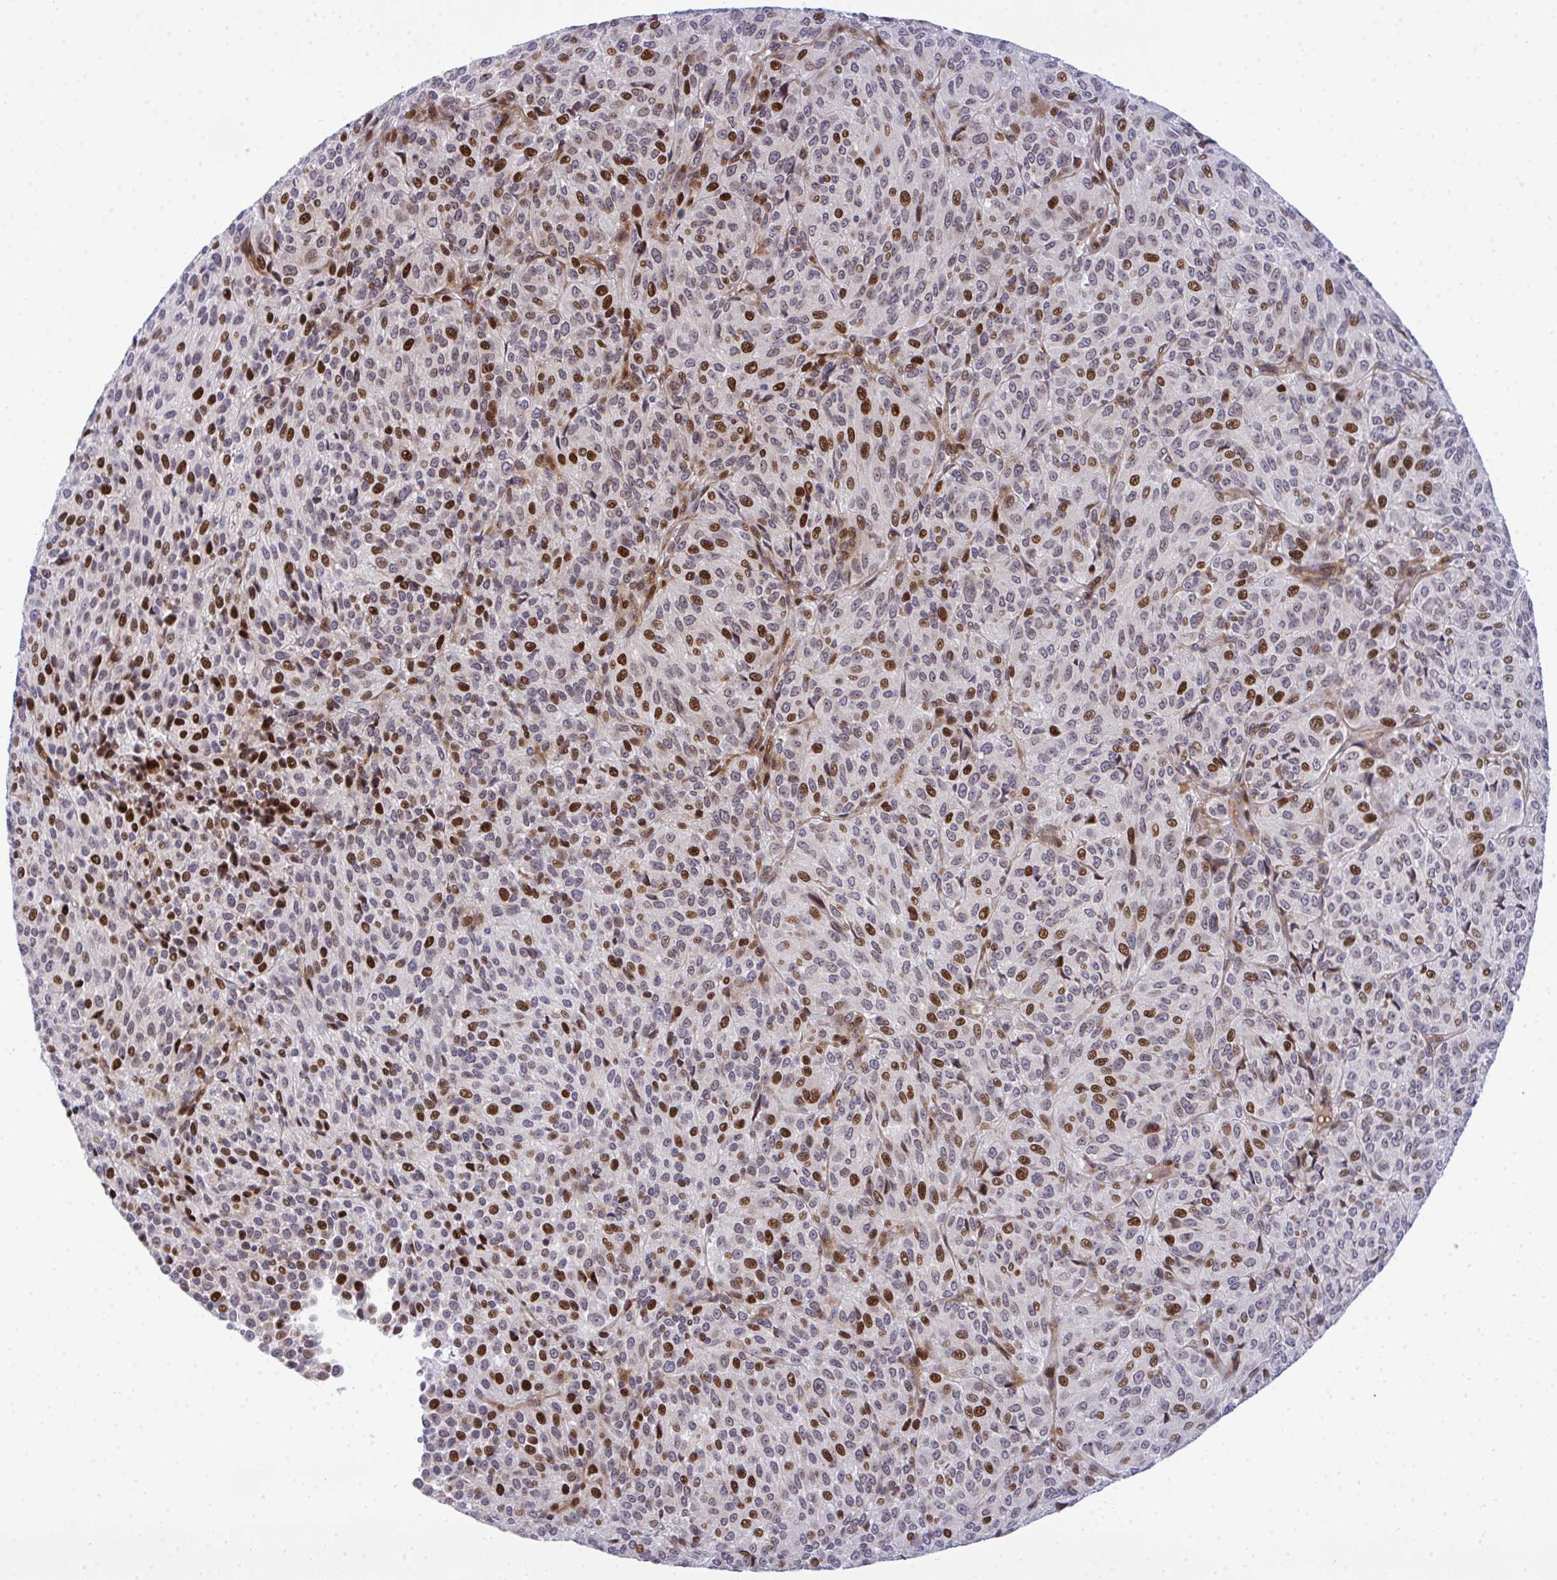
{"staining": {"intensity": "strong", "quantity": "25%-75%", "location": "nuclear"}, "tissue": "melanoma", "cell_type": "Tumor cells", "image_type": "cancer", "snomed": [{"axis": "morphology", "description": "Malignant melanoma, Metastatic site"}, {"axis": "topography", "description": "Brain"}], "caption": "Immunohistochemical staining of malignant melanoma (metastatic site) reveals strong nuclear protein staining in approximately 25%-75% of tumor cells.", "gene": "CASTOR2", "patient": {"sex": "female", "age": 56}}